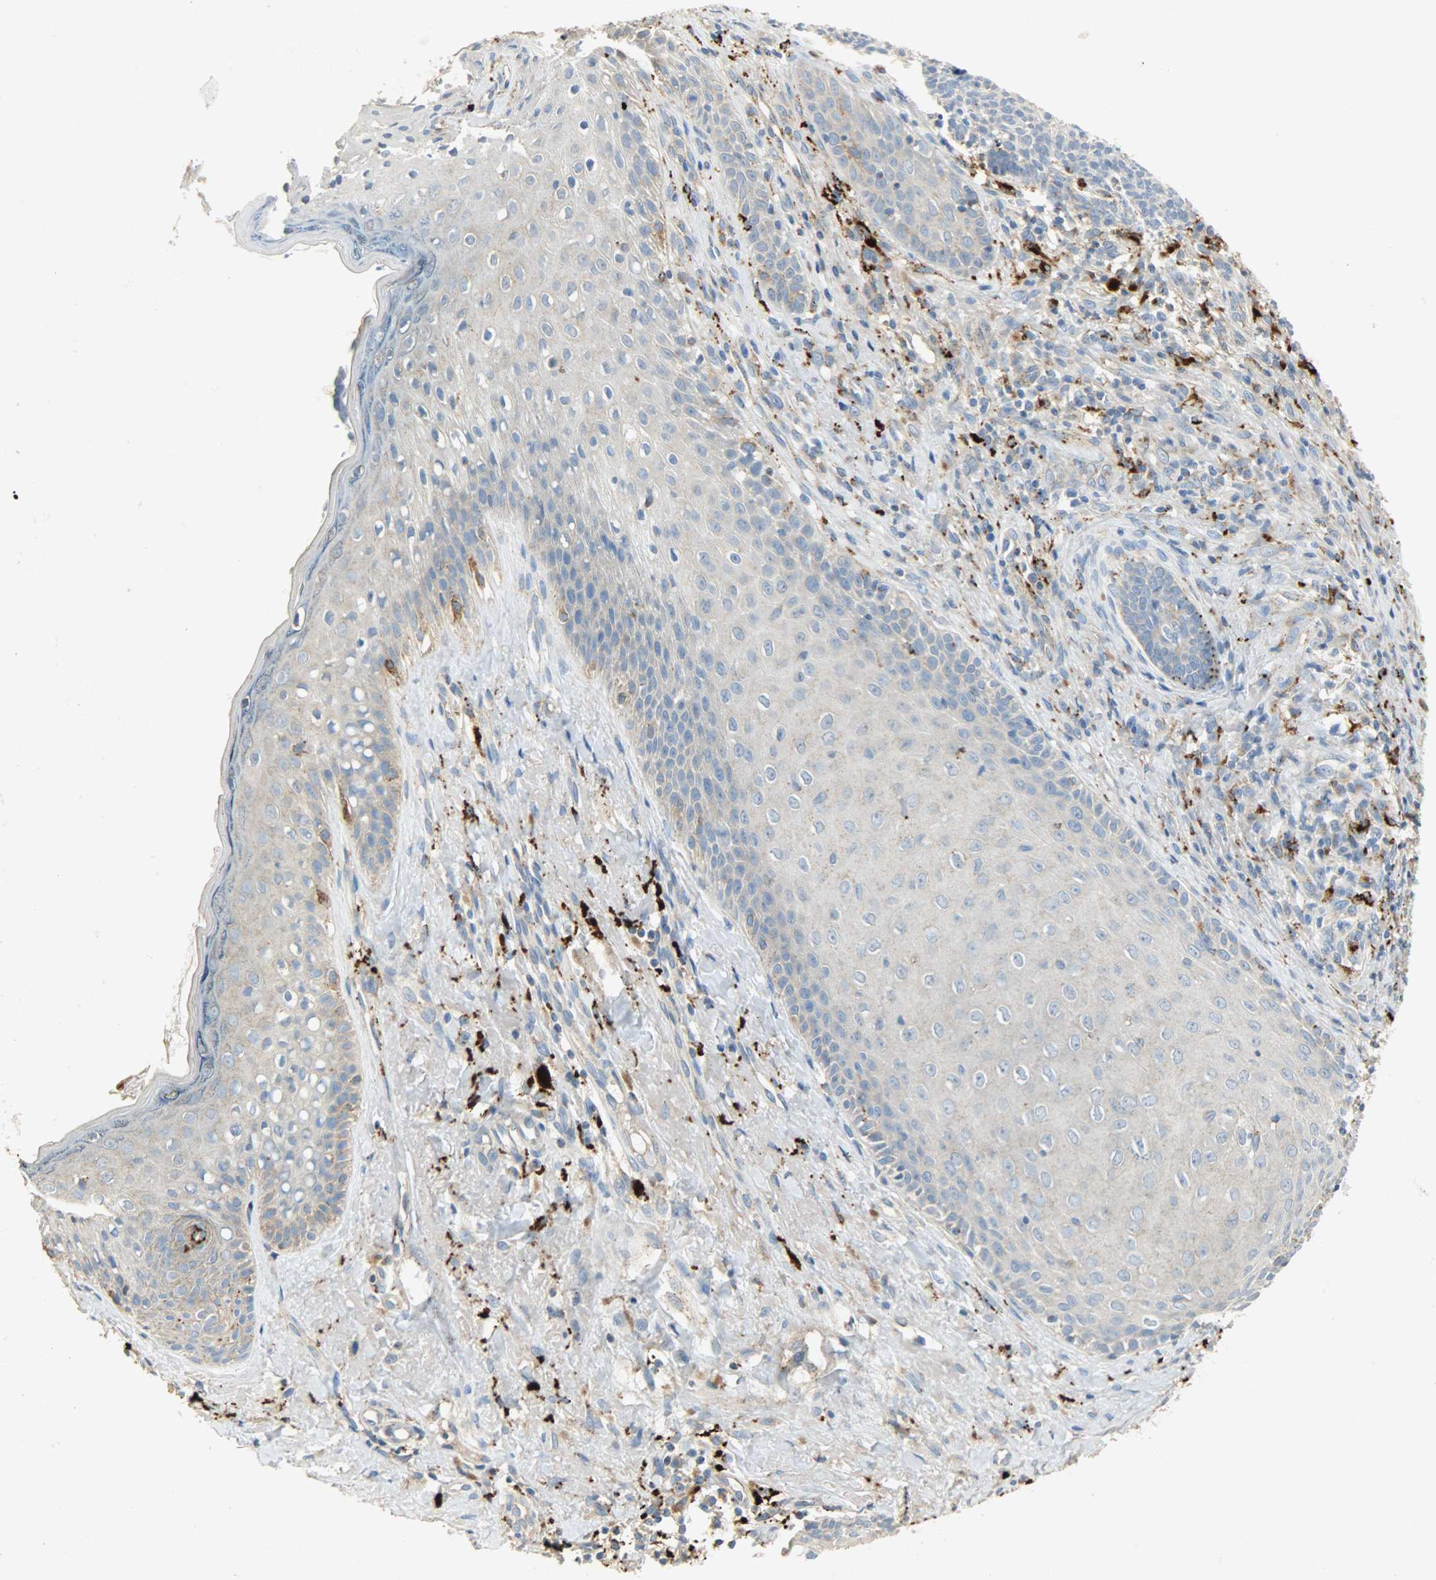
{"staining": {"intensity": "weak", "quantity": "25%-75%", "location": "cytoplasmic/membranous"}, "tissue": "skin cancer", "cell_type": "Tumor cells", "image_type": "cancer", "snomed": [{"axis": "morphology", "description": "Basal cell carcinoma"}, {"axis": "topography", "description": "Skin"}], "caption": "IHC (DAB (3,3'-diaminobenzidine)) staining of human skin cancer exhibits weak cytoplasmic/membranous protein staining in approximately 25%-75% of tumor cells. (DAB (3,3'-diaminobenzidine) IHC with brightfield microscopy, high magnification).", "gene": "ASAH1", "patient": {"sex": "male", "age": 84}}